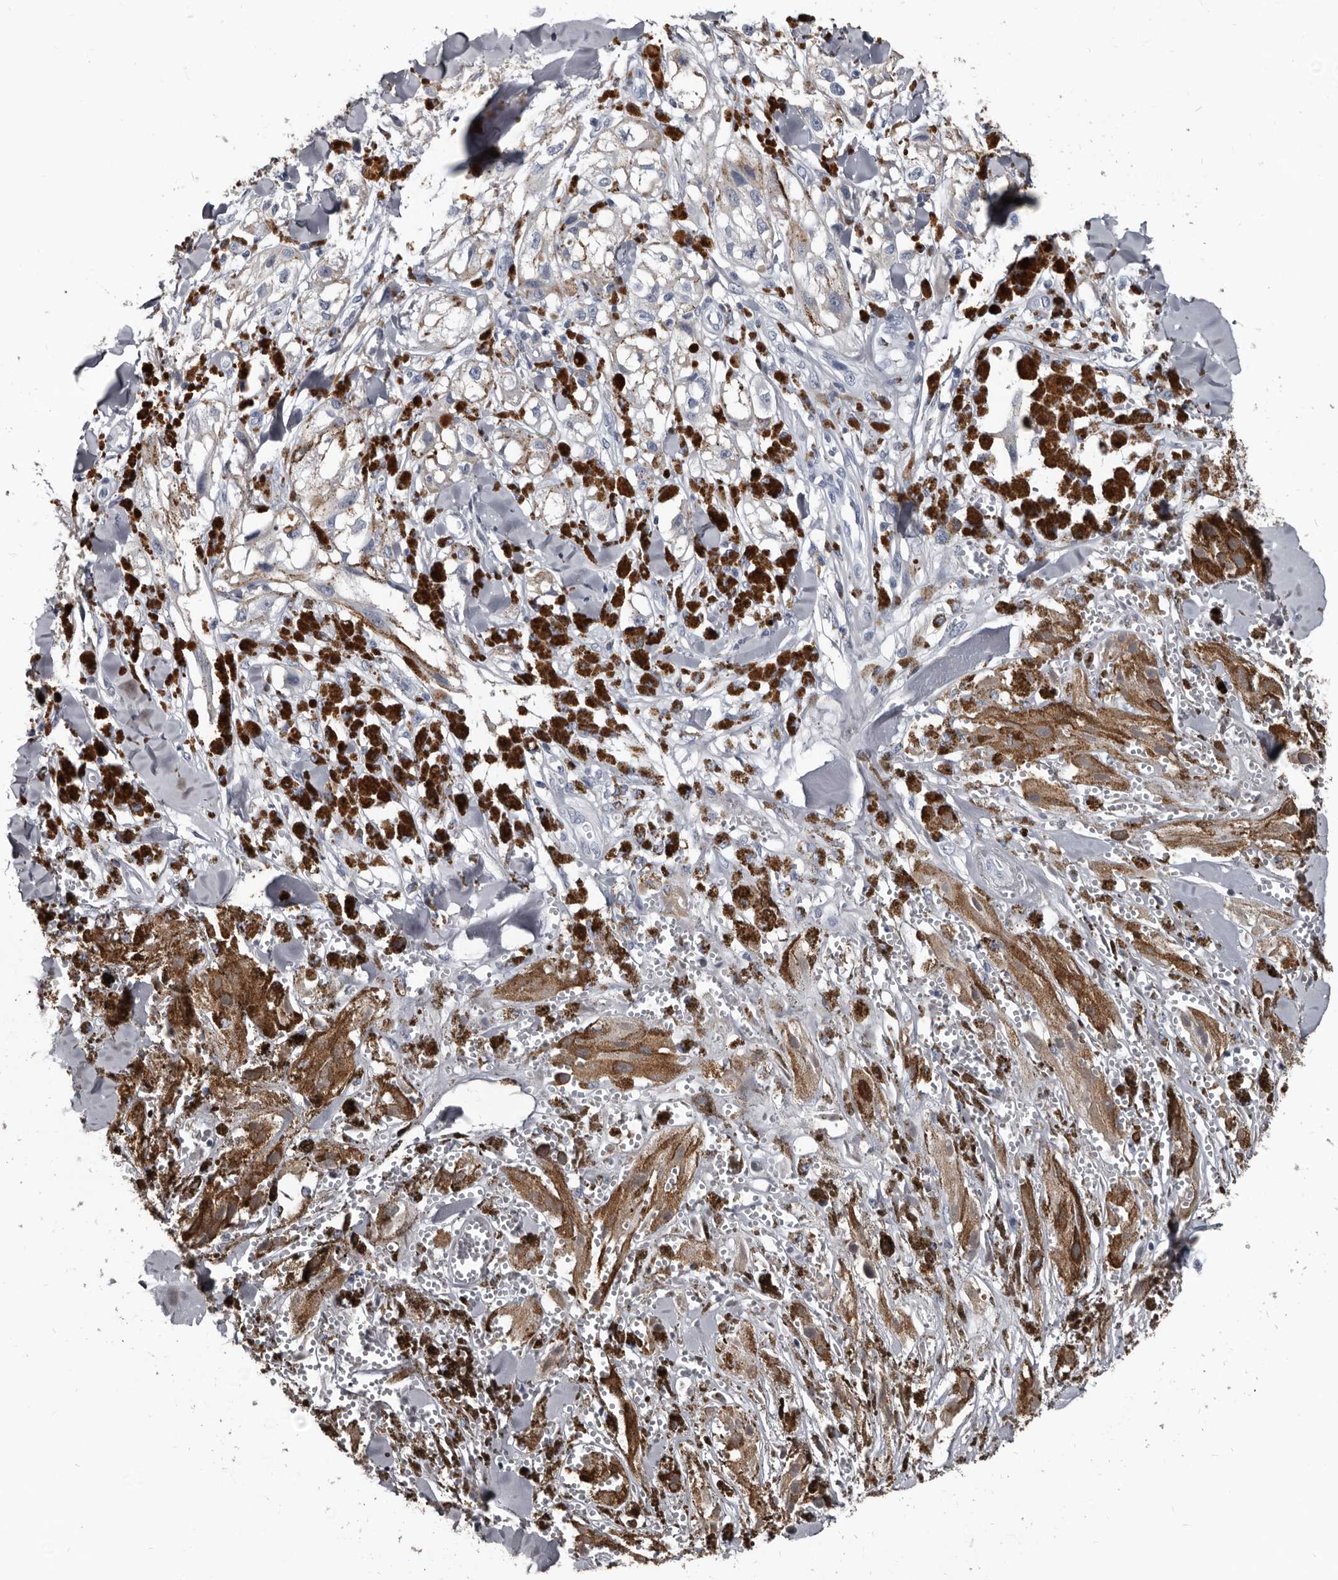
{"staining": {"intensity": "weak", "quantity": "<25%", "location": "cytoplasmic/membranous"}, "tissue": "melanoma", "cell_type": "Tumor cells", "image_type": "cancer", "snomed": [{"axis": "morphology", "description": "Malignant melanoma, NOS"}, {"axis": "topography", "description": "Skin"}], "caption": "Immunohistochemical staining of melanoma reveals no significant expression in tumor cells.", "gene": "GREB1", "patient": {"sex": "male", "age": 88}}